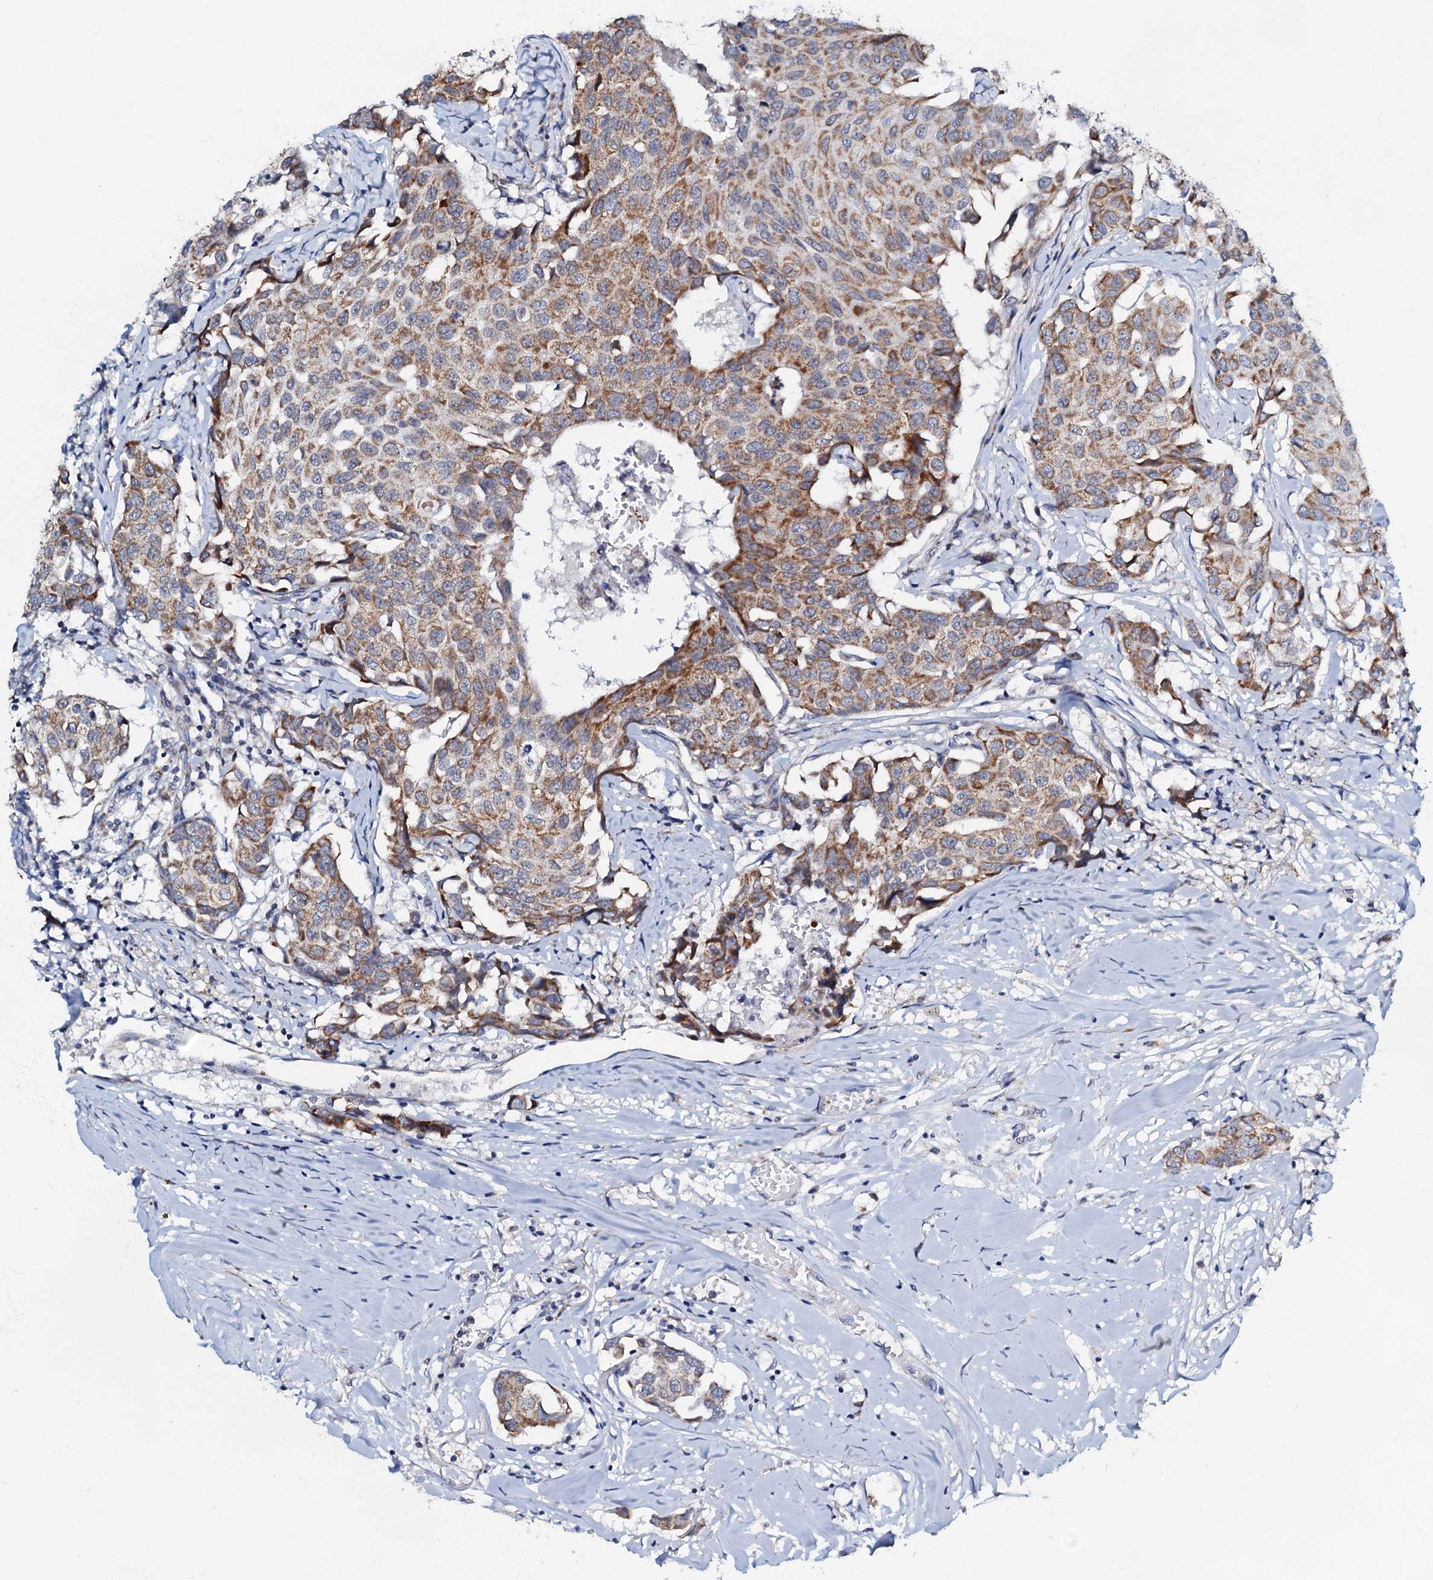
{"staining": {"intensity": "moderate", "quantity": ">75%", "location": "cytoplasmic/membranous"}, "tissue": "breast cancer", "cell_type": "Tumor cells", "image_type": "cancer", "snomed": [{"axis": "morphology", "description": "Duct carcinoma"}, {"axis": "topography", "description": "Breast"}], "caption": "This micrograph demonstrates breast cancer (infiltrating ductal carcinoma) stained with immunohistochemistry to label a protein in brown. The cytoplasmic/membranous of tumor cells show moderate positivity for the protein. Nuclei are counter-stained blue.", "gene": "MRPL51", "patient": {"sex": "female", "age": 80}}